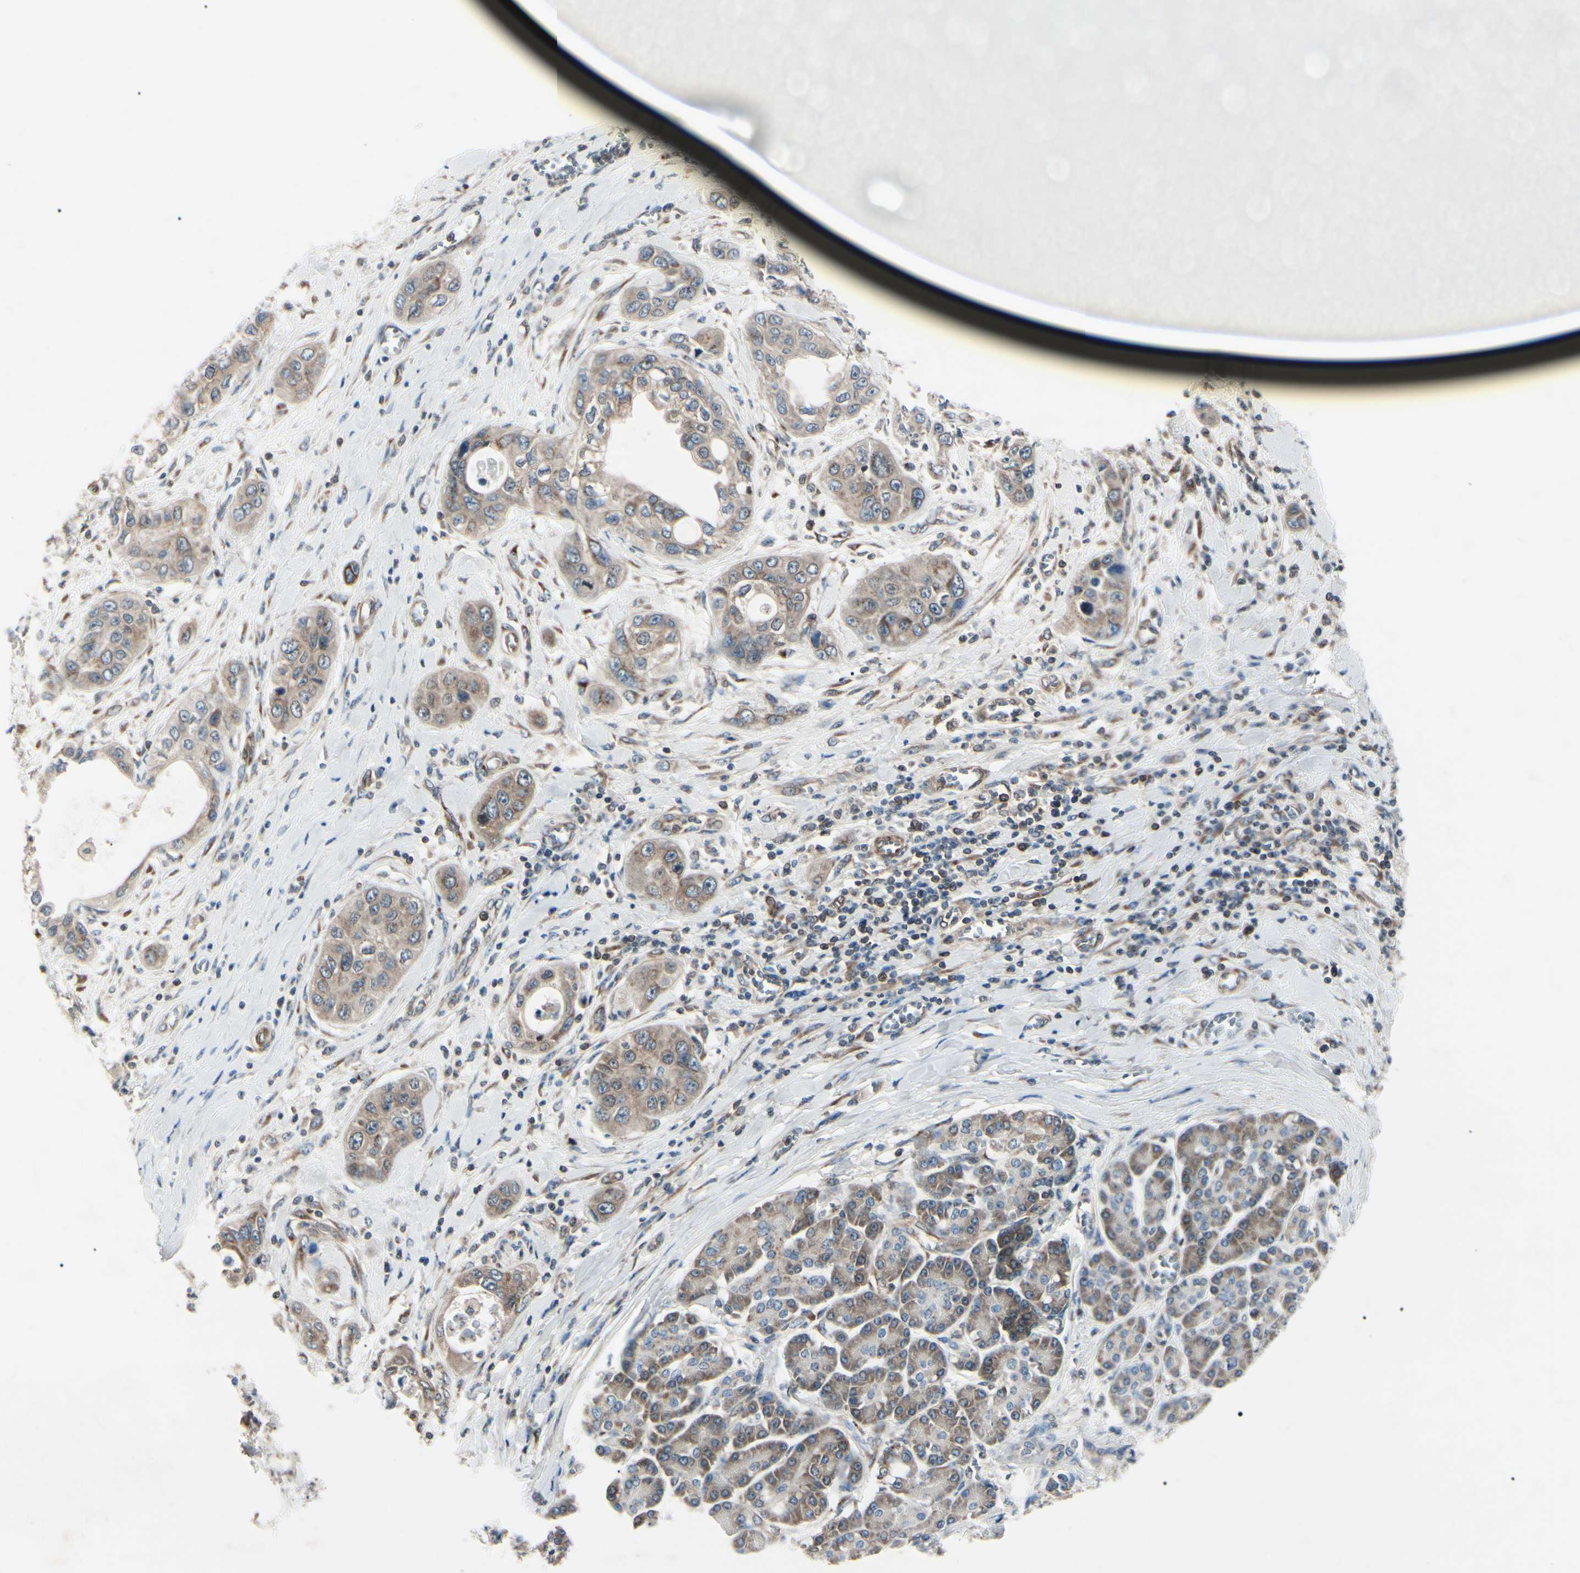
{"staining": {"intensity": "weak", "quantity": "25%-75%", "location": "cytoplasmic/membranous"}, "tissue": "pancreatic cancer", "cell_type": "Tumor cells", "image_type": "cancer", "snomed": [{"axis": "morphology", "description": "Adenocarcinoma, NOS"}, {"axis": "topography", "description": "Pancreas"}], "caption": "IHC histopathology image of human pancreatic cancer stained for a protein (brown), which shows low levels of weak cytoplasmic/membranous staining in about 25%-75% of tumor cells.", "gene": "MAPRE1", "patient": {"sex": "female", "age": 70}}